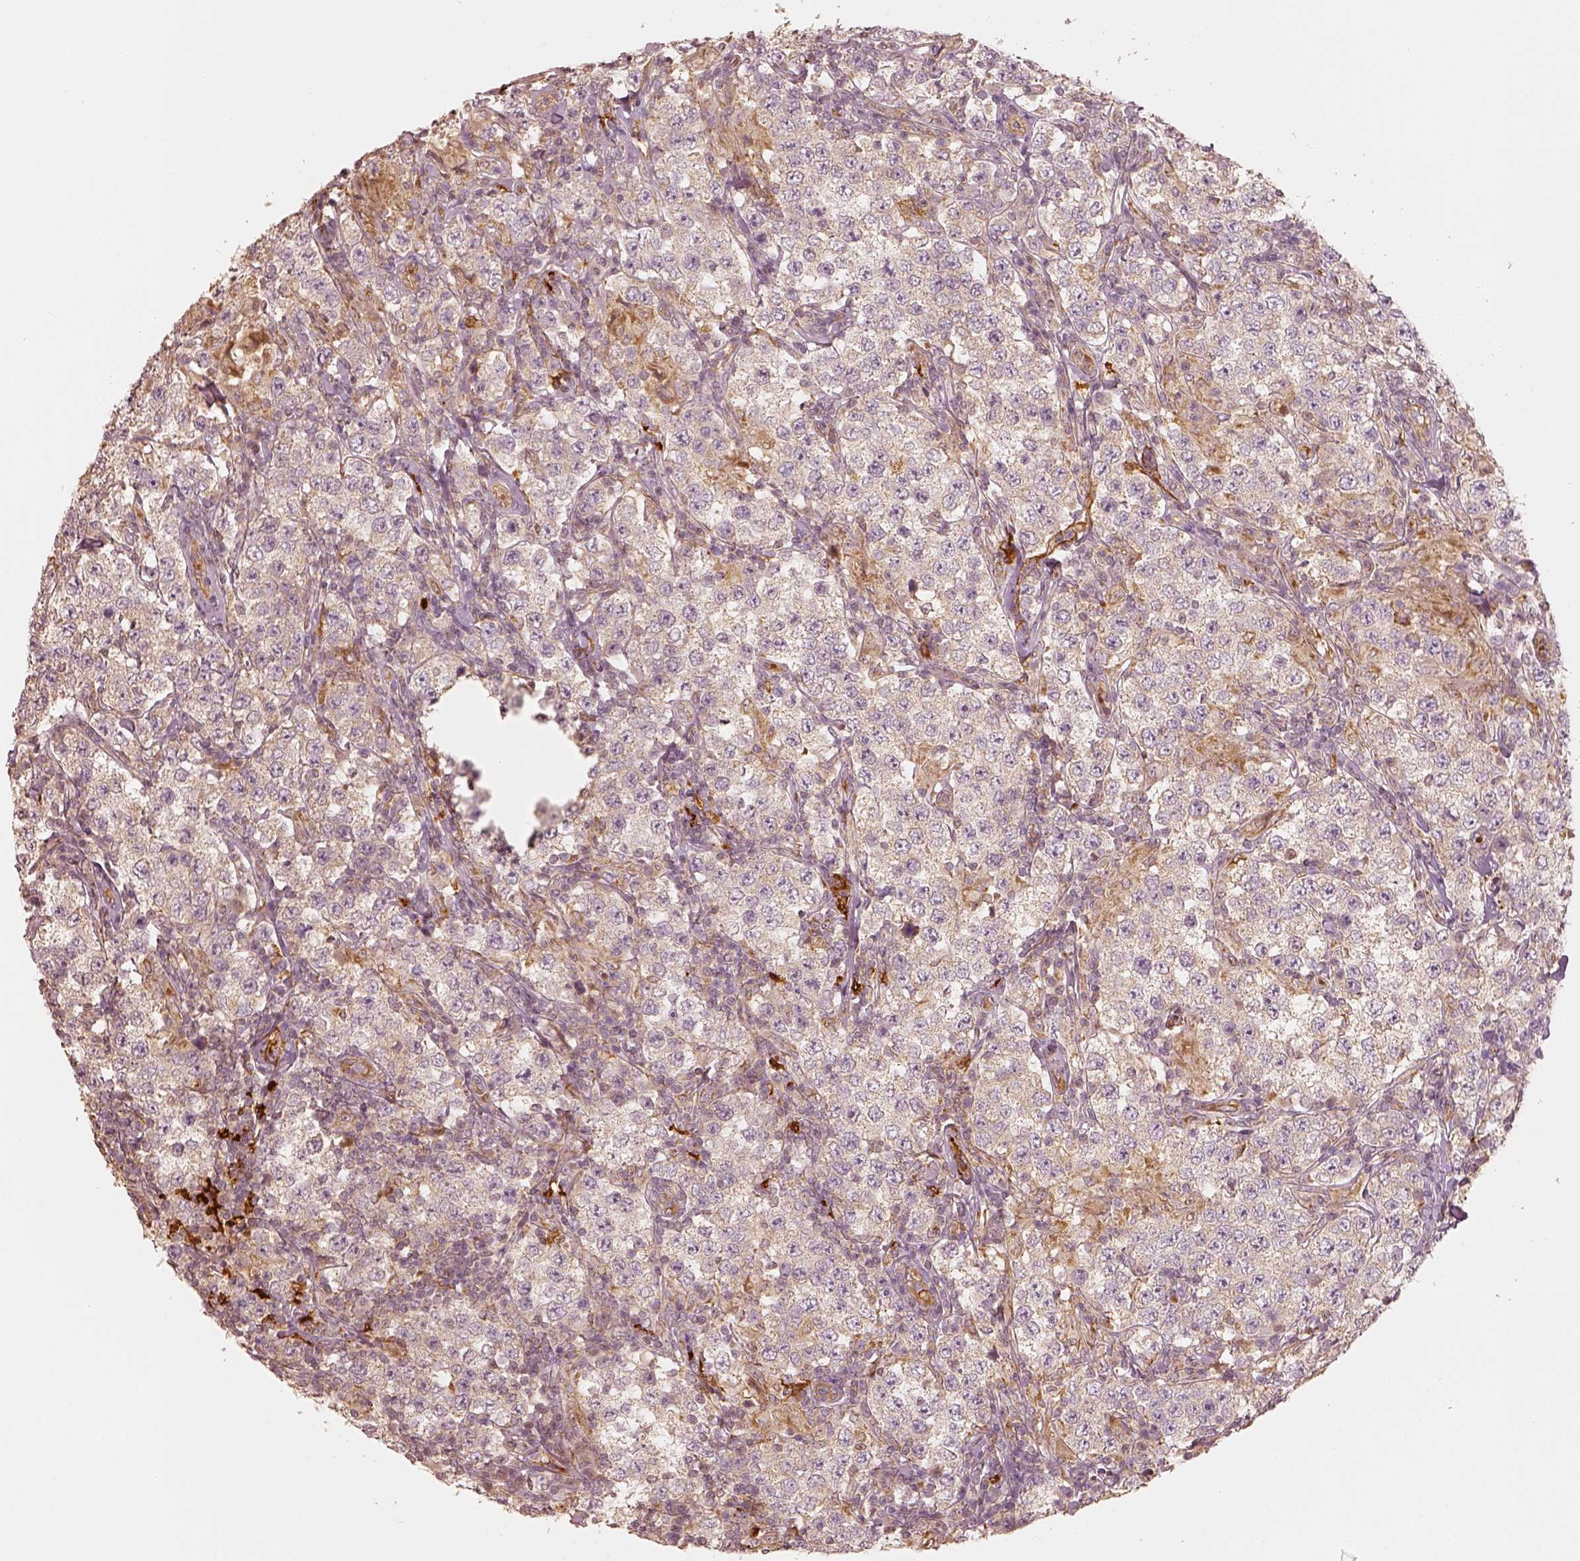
{"staining": {"intensity": "negative", "quantity": "none", "location": "none"}, "tissue": "testis cancer", "cell_type": "Tumor cells", "image_type": "cancer", "snomed": [{"axis": "morphology", "description": "Seminoma, NOS"}, {"axis": "morphology", "description": "Carcinoma, Embryonal, NOS"}, {"axis": "topography", "description": "Testis"}], "caption": "Immunohistochemical staining of testis embryonal carcinoma demonstrates no significant positivity in tumor cells.", "gene": "FSCN1", "patient": {"sex": "male", "age": 41}}